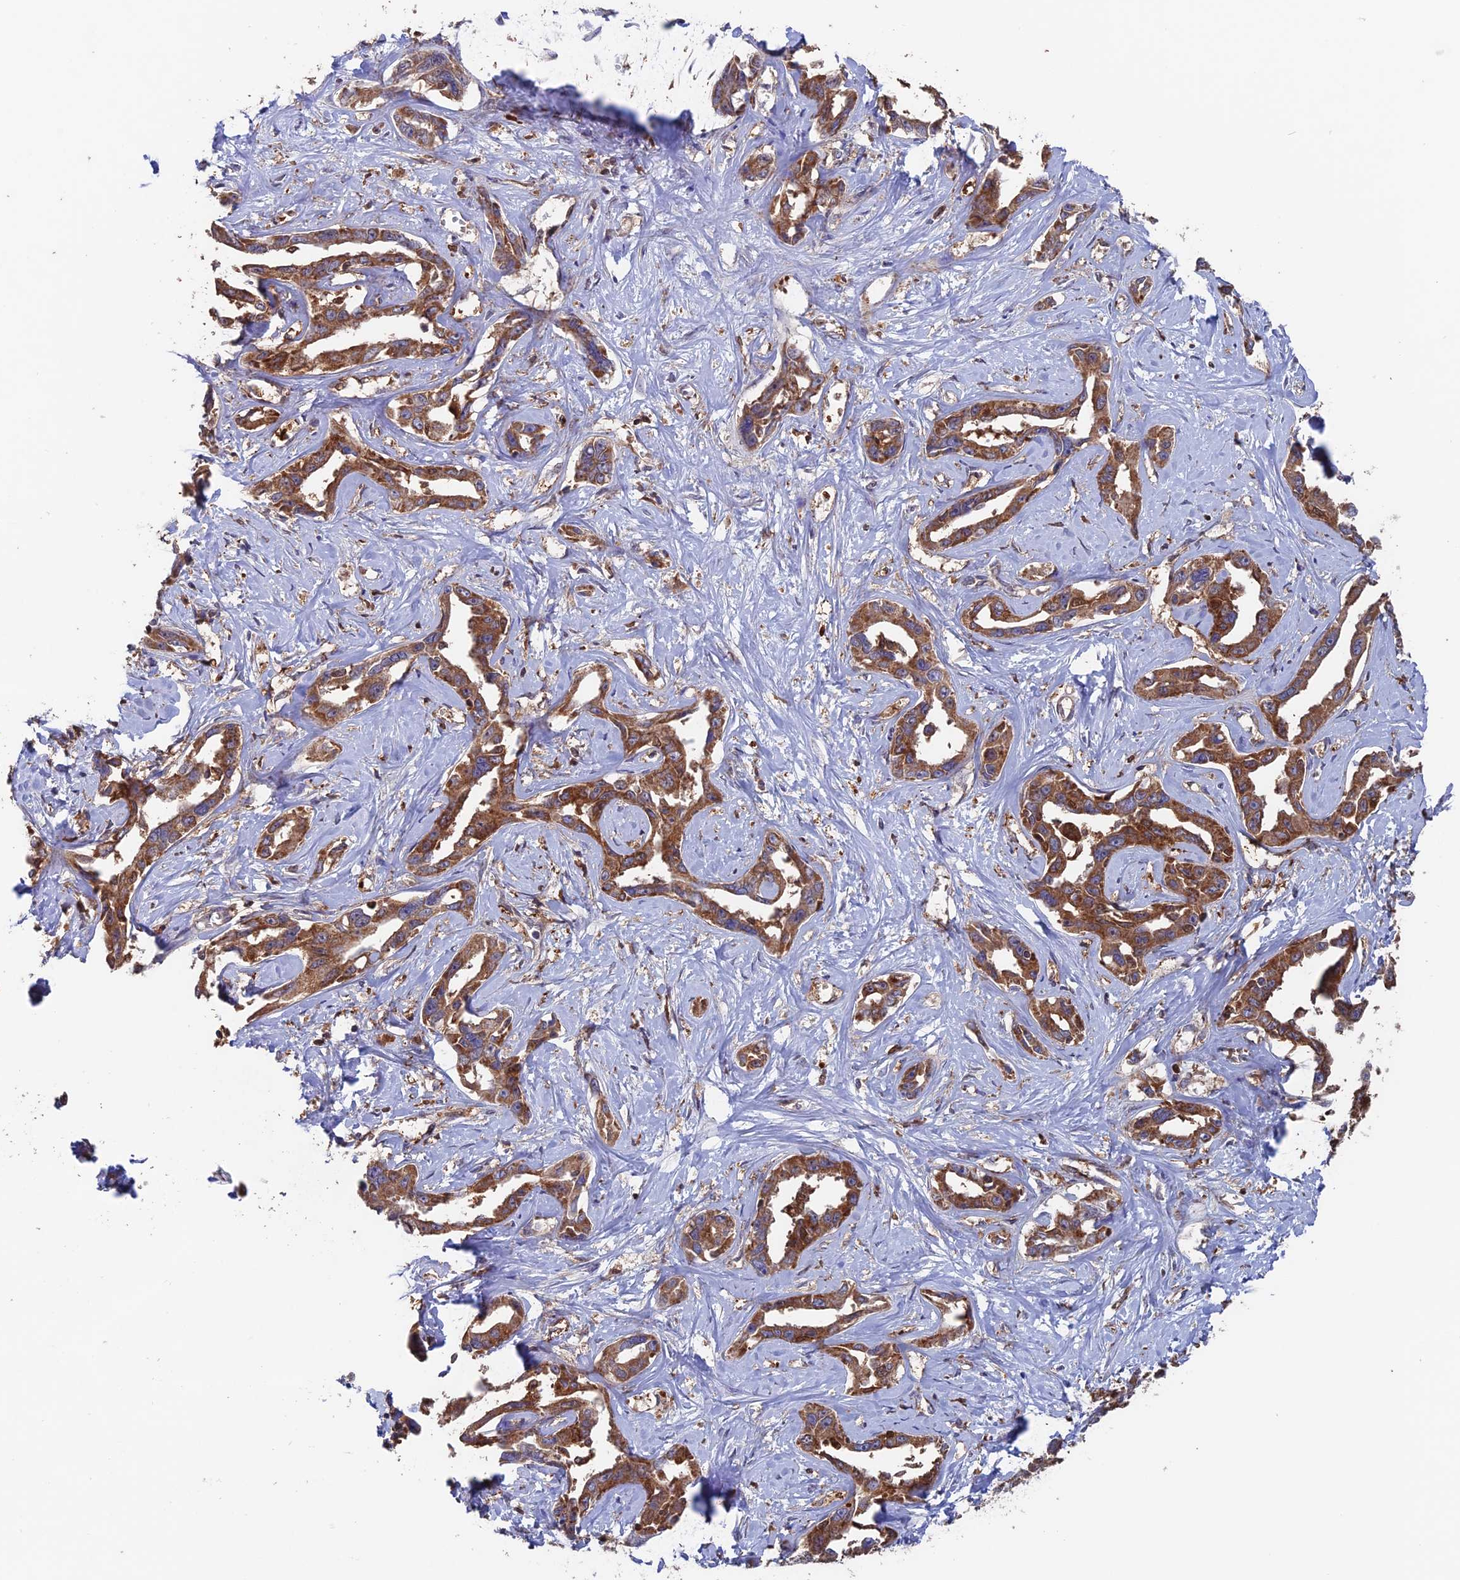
{"staining": {"intensity": "moderate", "quantity": ">75%", "location": "cytoplasmic/membranous"}, "tissue": "liver cancer", "cell_type": "Tumor cells", "image_type": "cancer", "snomed": [{"axis": "morphology", "description": "Cholangiocarcinoma"}, {"axis": "topography", "description": "Liver"}], "caption": "The immunohistochemical stain labels moderate cytoplasmic/membranous expression in tumor cells of liver cholangiocarcinoma tissue. (Stains: DAB in brown, nuclei in blue, Microscopy: brightfield microscopy at high magnification).", "gene": "DTYMK", "patient": {"sex": "male", "age": 59}}